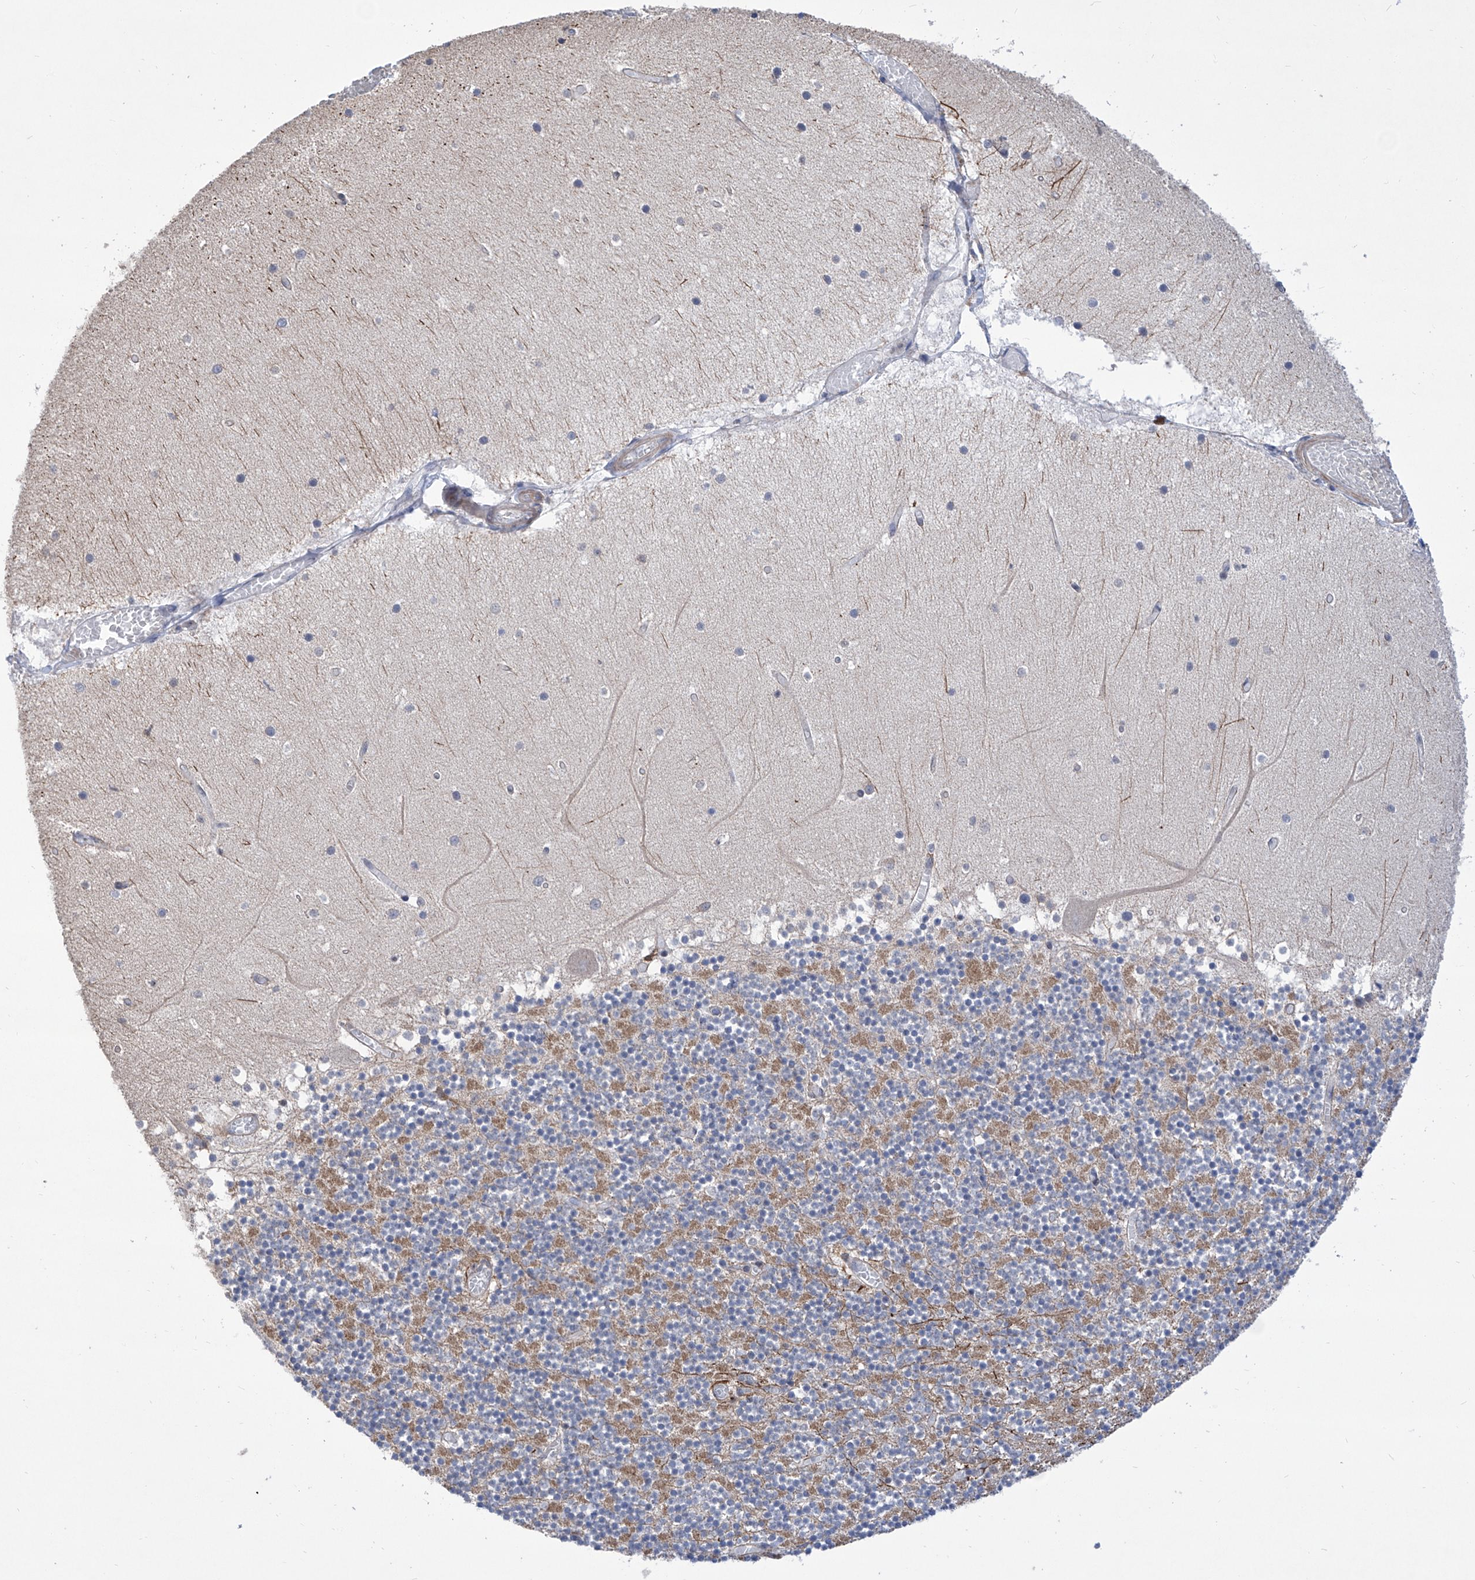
{"staining": {"intensity": "moderate", "quantity": "25%-75%", "location": "cytoplasmic/membranous"}, "tissue": "cerebellum", "cell_type": "Cells in granular layer", "image_type": "normal", "snomed": [{"axis": "morphology", "description": "Normal tissue, NOS"}, {"axis": "topography", "description": "Cerebellum"}], "caption": "IHC micrograph of benign human cerebellum stained for a protein (brown), which demonstrates medium levels of moderate cytoplasmic/membranous expression in approximately 25%-75% of cells in granular layer.", "gene": "KIFC2", "patient": {"sex": "female", "age": 28}}